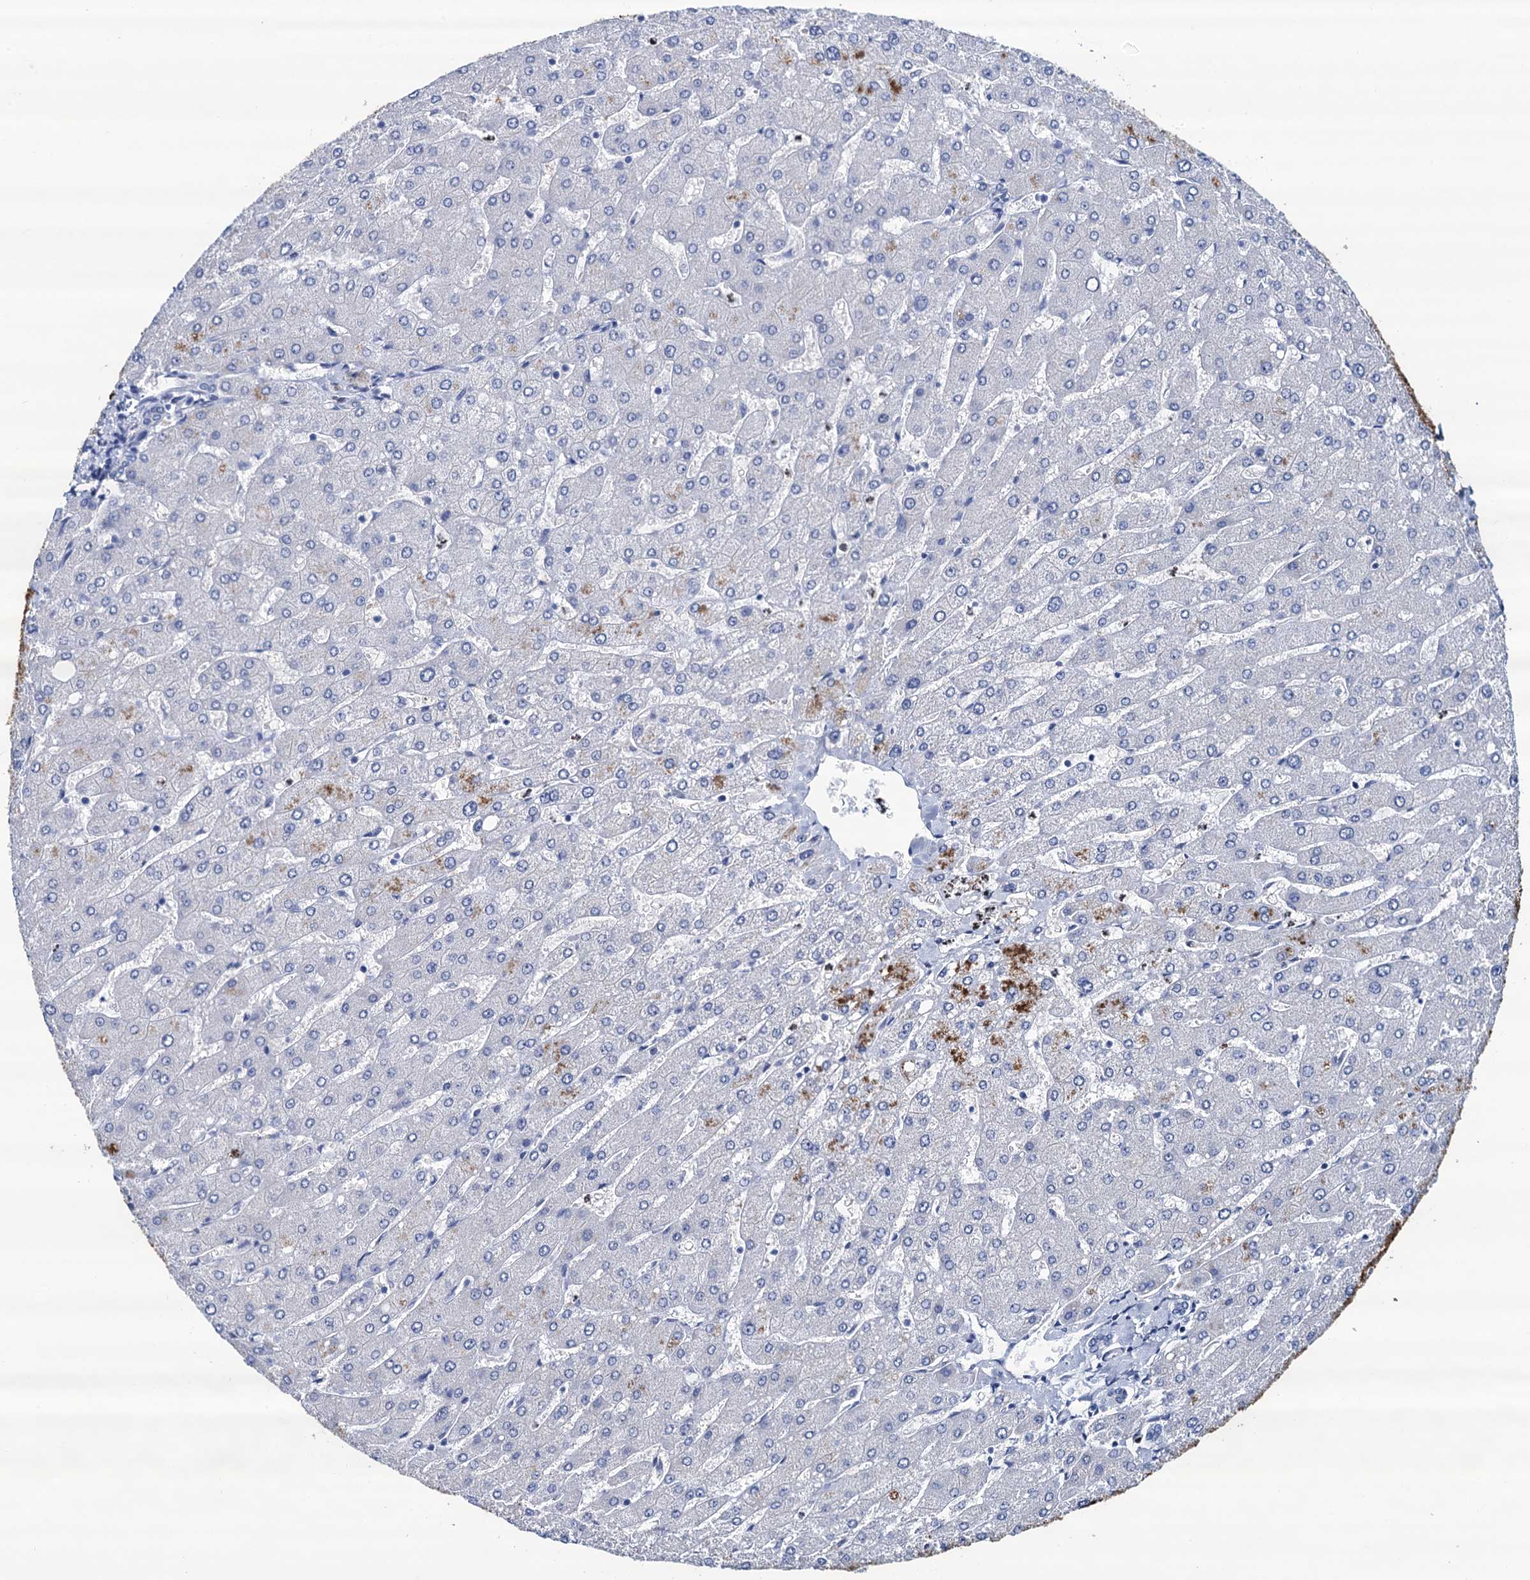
{"staining": {"intensity": "negative", "quantity": "none", "location": "none"}, "tissue": "liver", "cell_type": "Cholangiocytes", "image_type": "normal", "snomed": [{"axis": "morphology", "description": "Normal tissue, NOS"}, {"axis": "topography", "description": "Liver"}], "caption": "The immunohistochemistry histopathology image has no significant expression in cholangiocytes of liver.", "gene": "RHCG", "patient": {"sex": "male", "age": 55}}